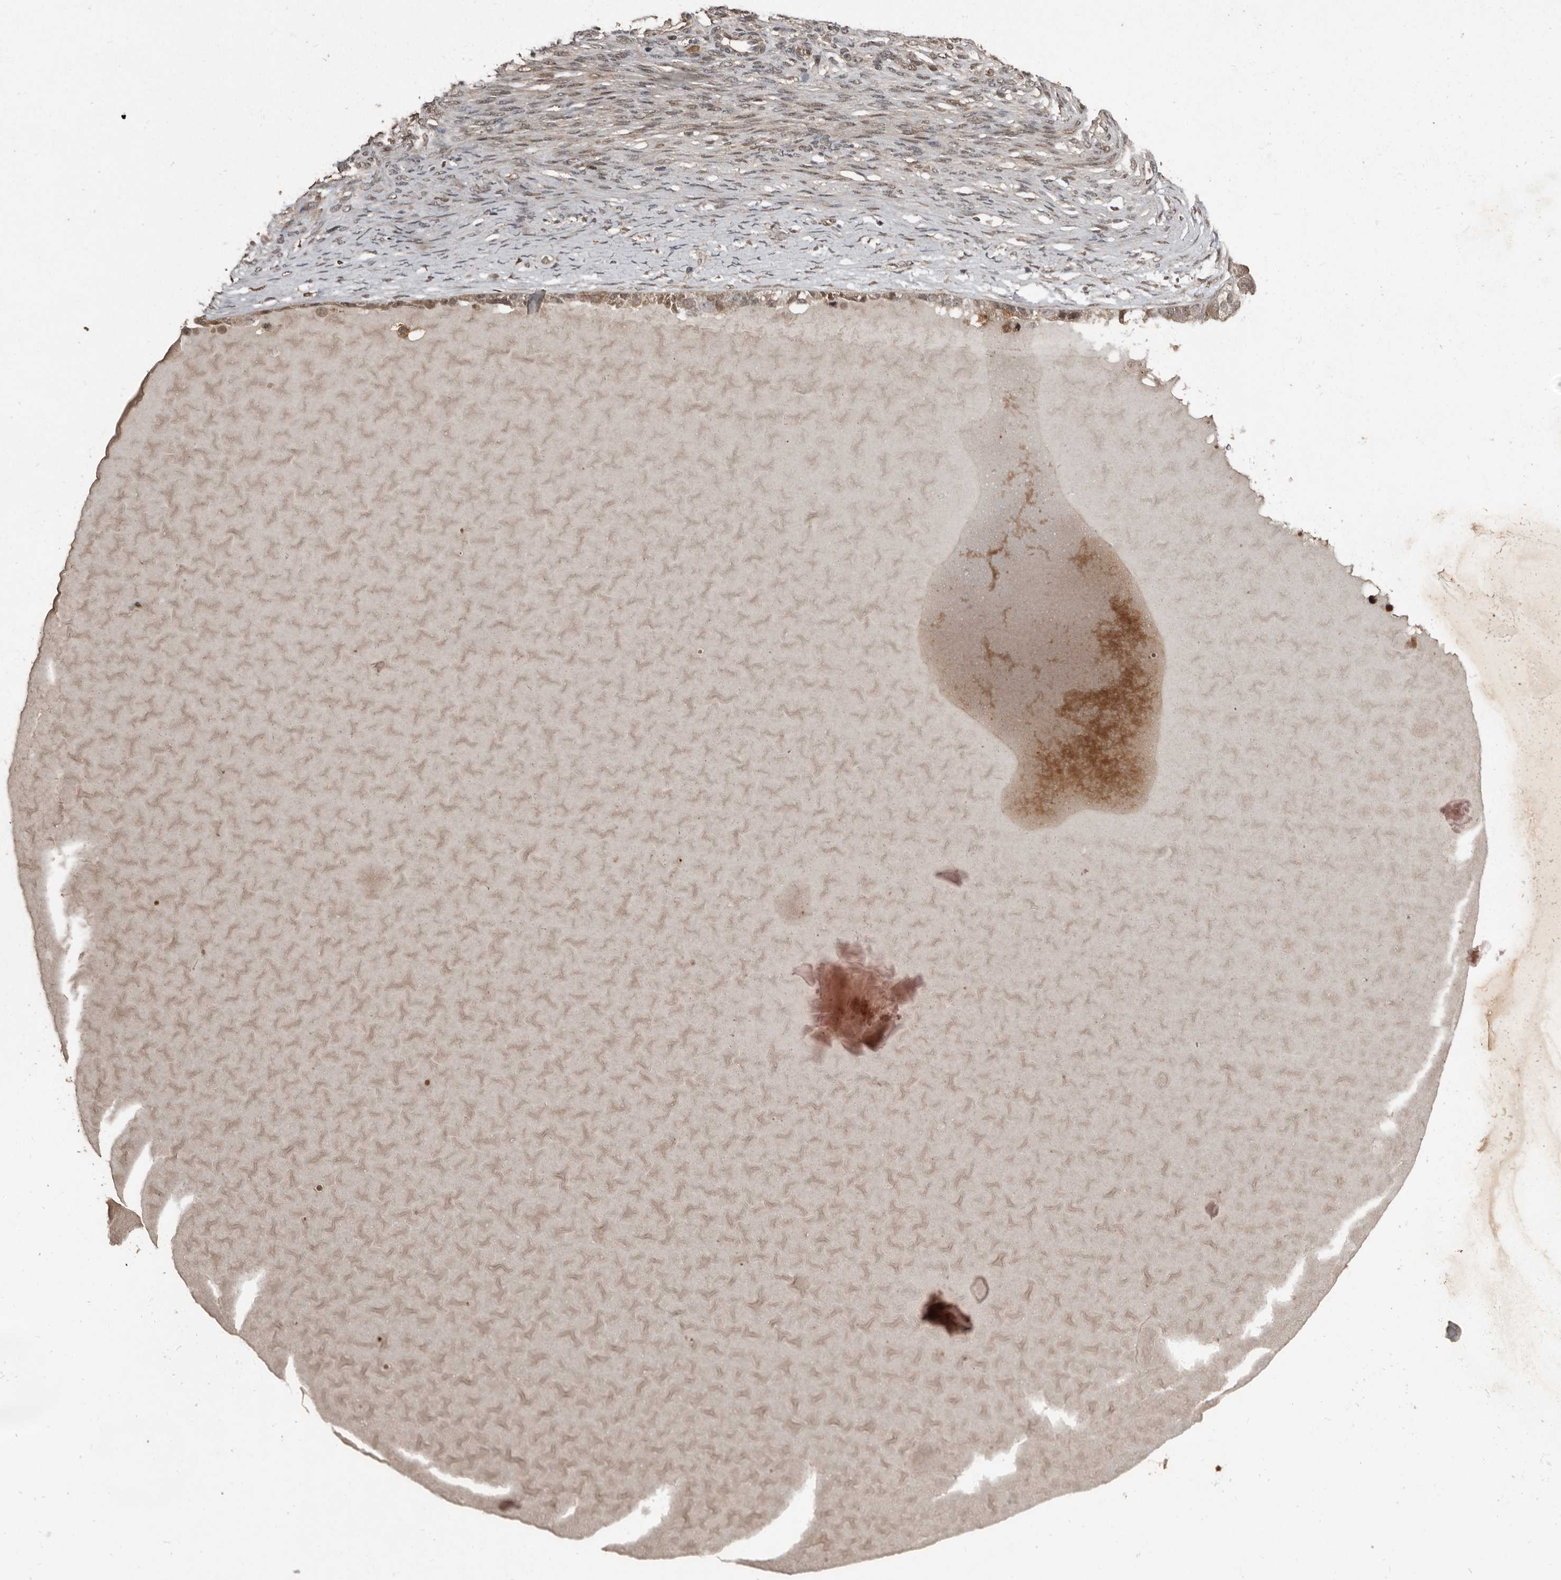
{"staining": {"intensity": "weak", "quantity": ">75%", "location": "cytoplasmic/membranous,nuclear"}, "tissue": "ovarian cancer", "cell_type": "Tumor cells", "image_type": "cancer", "snomed": [{"axis": "morphology", "description": "Cystadenocarcinoma, serous, NOS"}, {"axis": "topography", "description": "Ovary"}], "caption": "Immunohistochemical staining of ovarian serous cystadenocarcinoma demonstrates low levels of weak cytoplasmic/membranous and nuclear expression in about >75% of tumor cells.", "gene": "FSBP", "patient": {"sex": "female", "age": 44}}